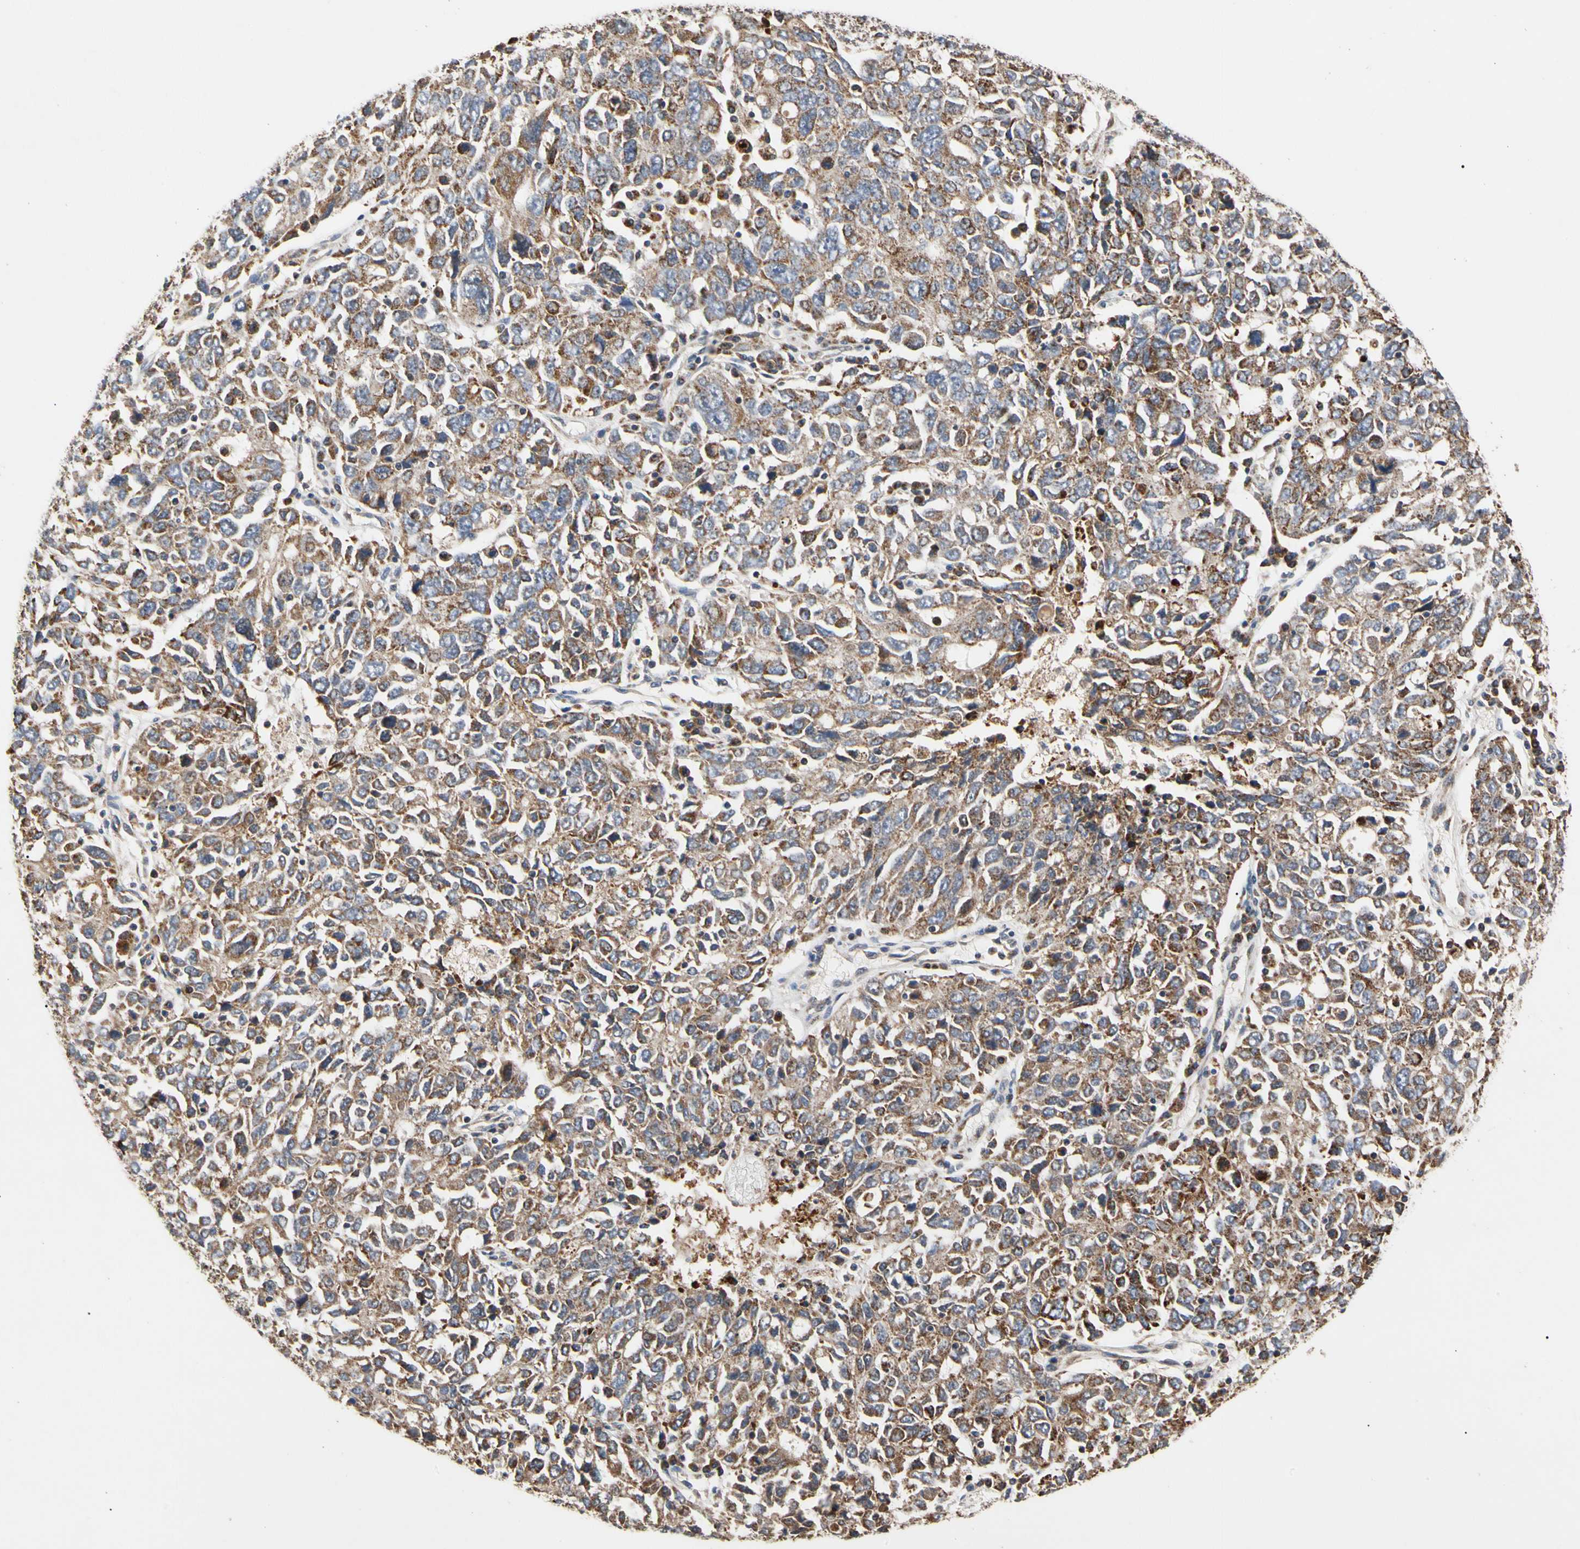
{"staining": {"intensity": "strong", "quantity": ">75%", "location": "cytoplasmic/membranous"}, "tissue": "ovarian cancer", "cell_type": "Tumor cells", "image_type": "cancer", "snomed": [{"axis": "morphology", "description": "Carcinoma, endometroid"}, {"axis": "topography", "description": "Ovary"}], "caption": "Strong cytoplasmic/membranous protein expression is appreciated in approximately >75% of tumor cells in ovarian cancer.", "gene": "GPD2", "patient": {"sex": "female", "age": 62}}